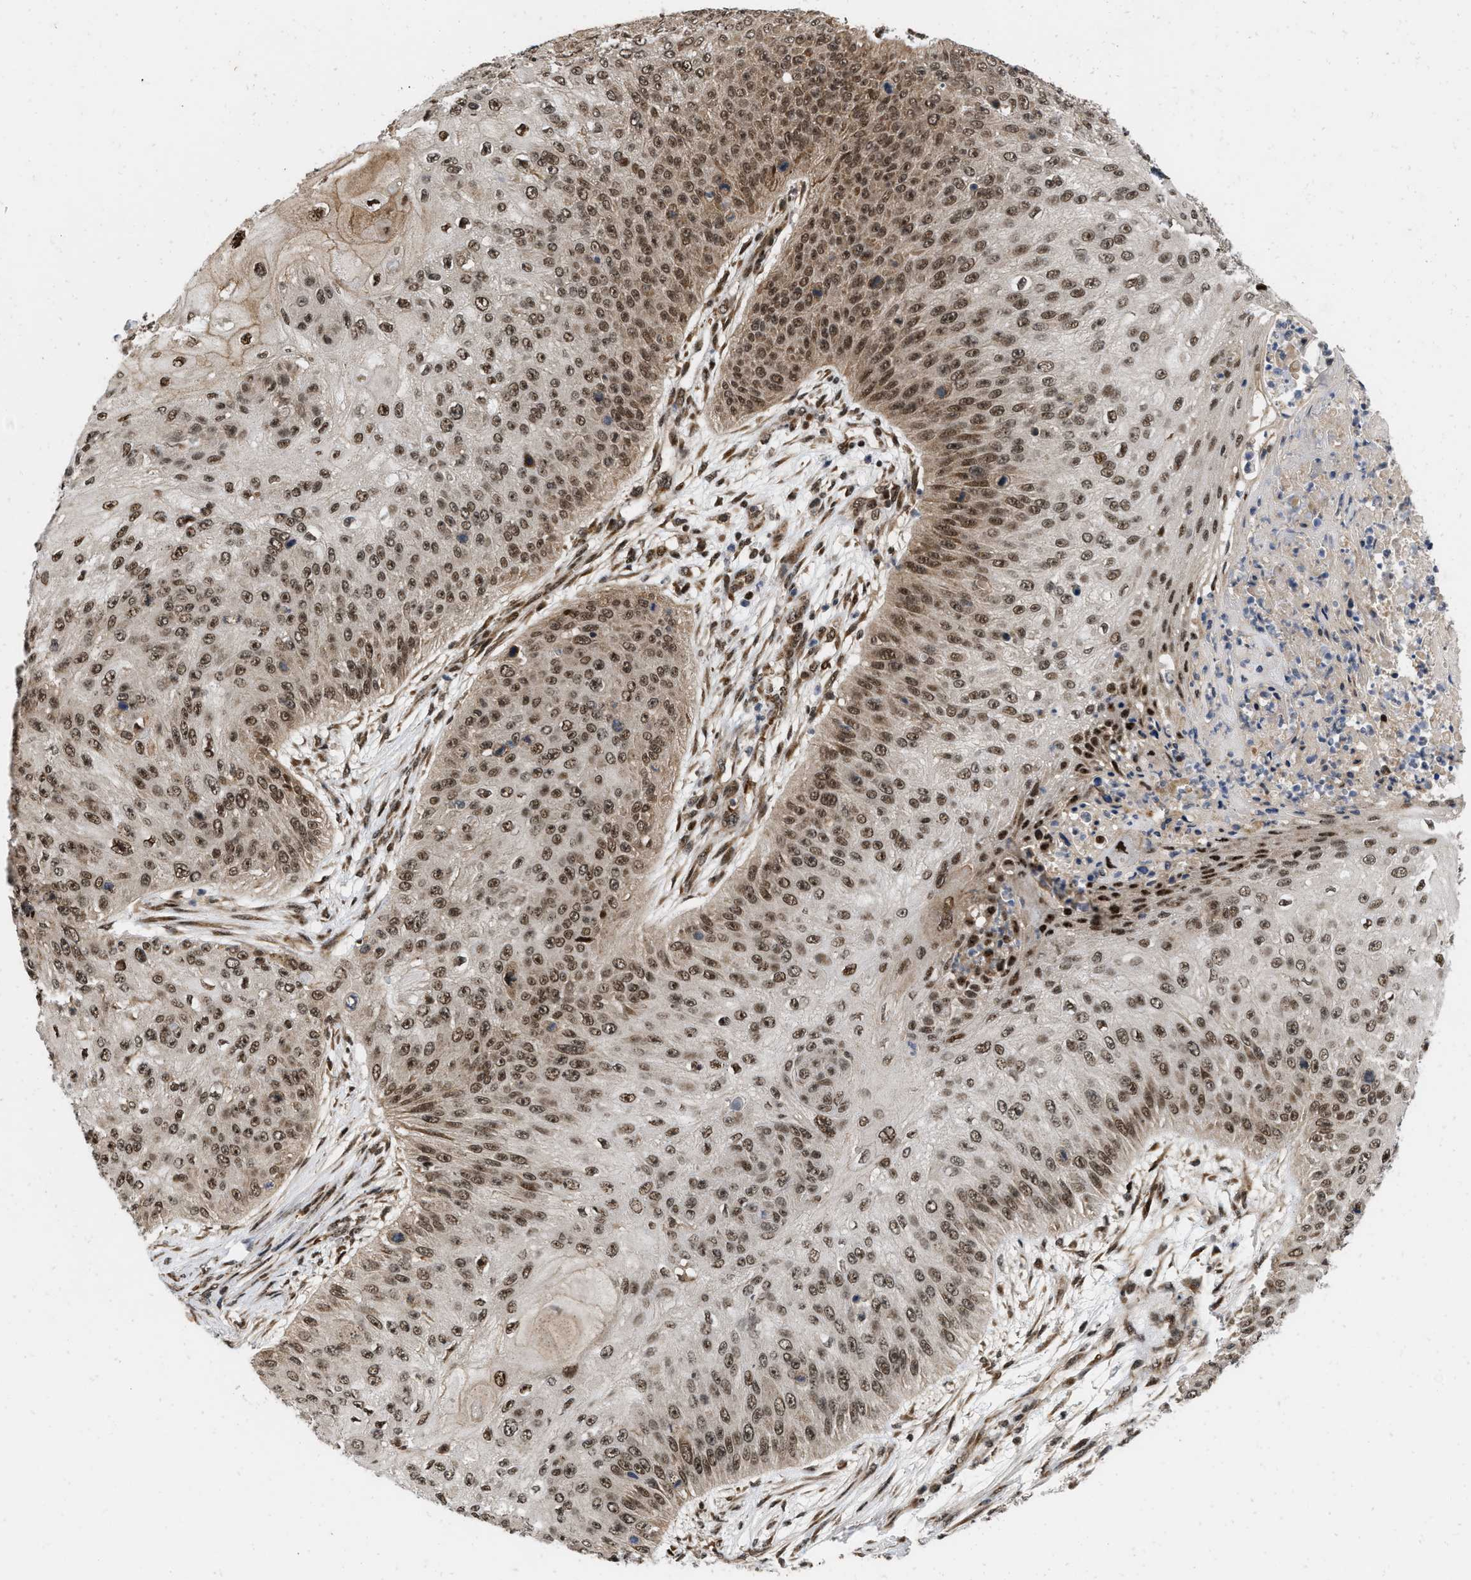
{"staining": {"intensity": "strong", "quantity": ">75%", "location": "nuclear"}, "tissue": "skin cancer", "cell_type": "Tumor cells", "image_type": "cancer", "snomed": [{"axis": "morphology", "description": "Squamous cell carcinoma, NOS"}, {"axis": "topography", "description": "Skin"}], "caption": "A brown stain highlights strong nuclear positivity of a protein in squamous cell carcinoma (skin) tumor cells.", "gene": "ANKRD11", "patient": {"sex": "female", "age": 80}}